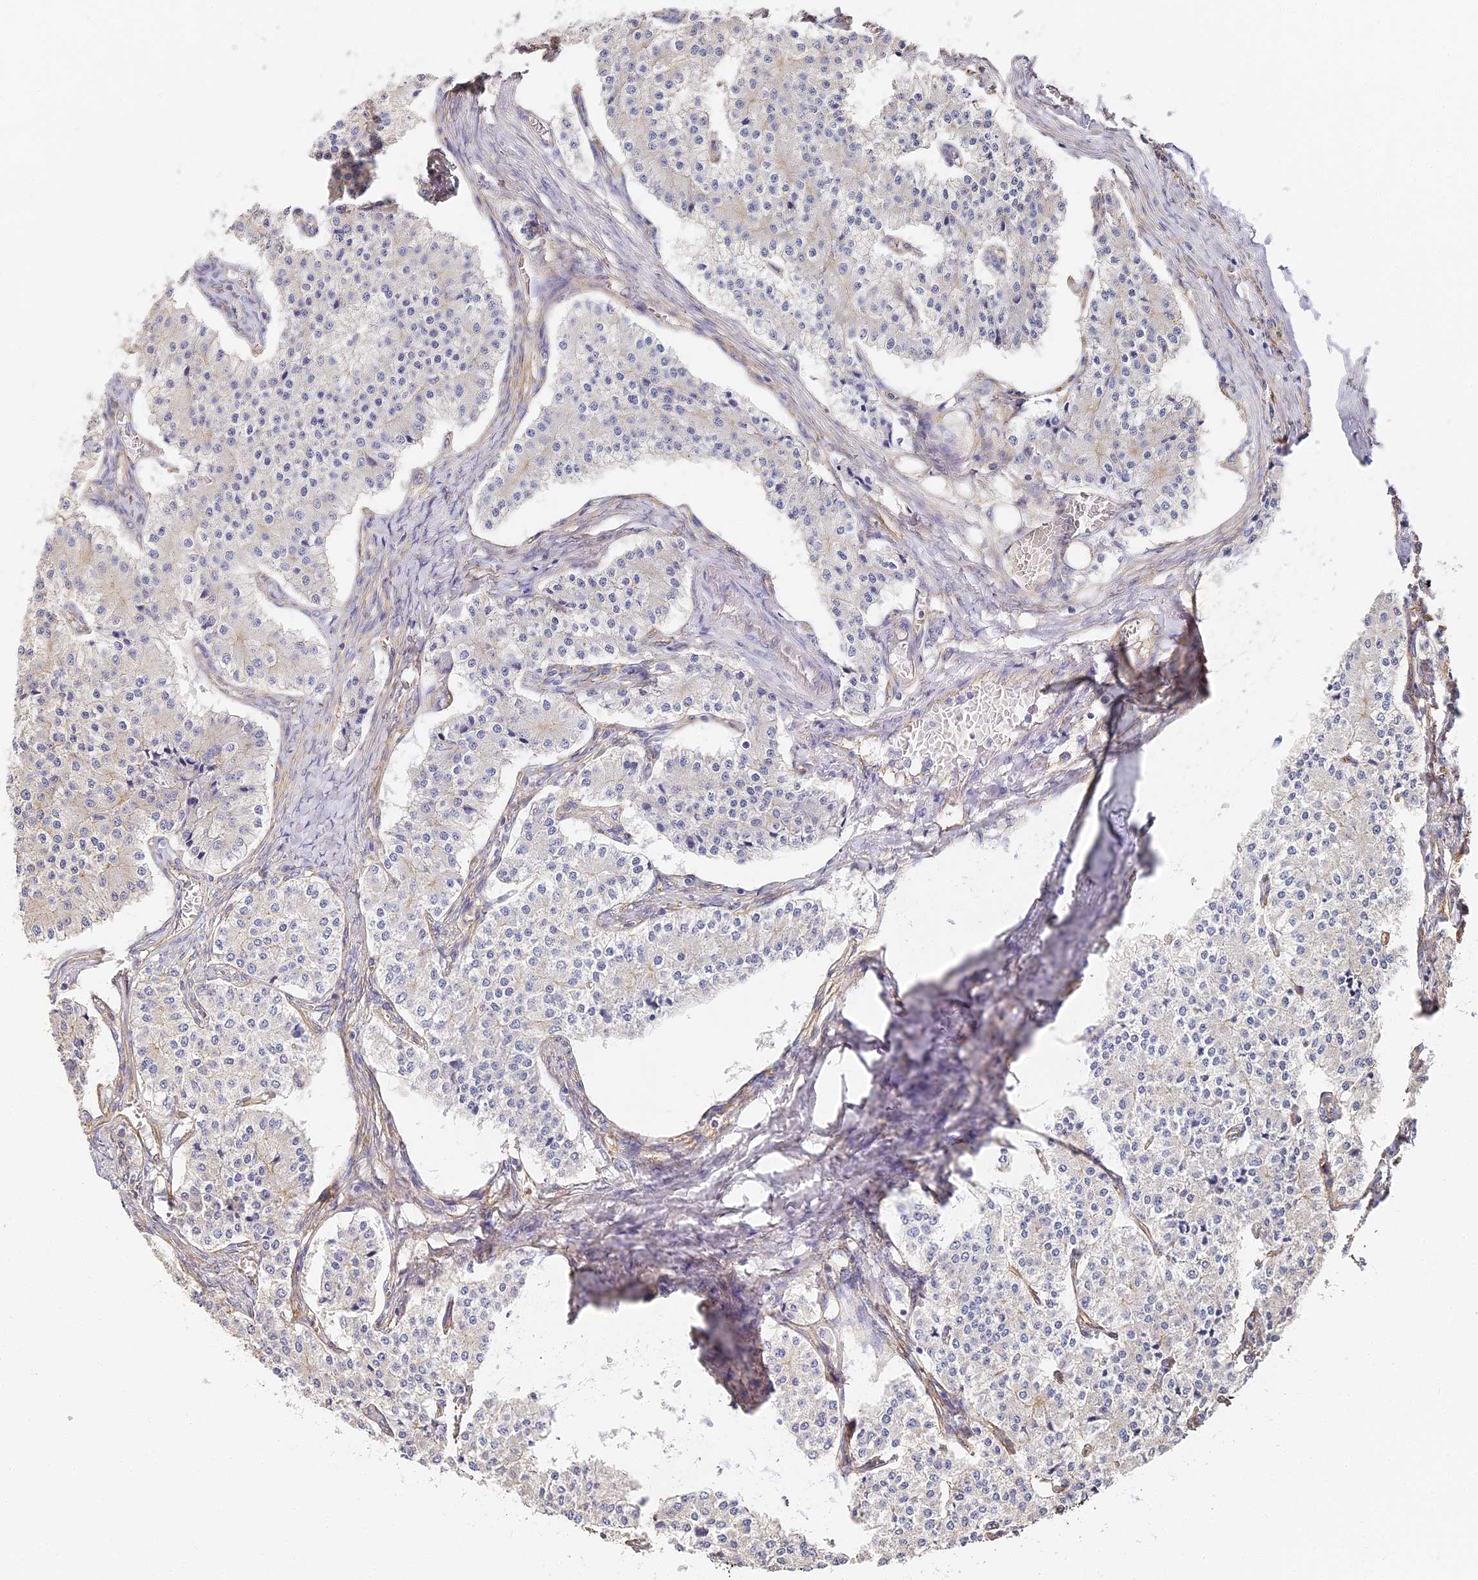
{"staining": {"intensity": "negative", "quantity": "none", "location": "none"}, "tissue": "carcinoid", "cell_type": "Tumor cells", "image_type": "cancer", "snomed": [{"axis": "morphology", "description": "Carcinoid, malignant, NOS"}, {"axis": "topography", "description": "Colon"}], "caption": "A photomicrograph of human carcinoid is negative for staining in tumor cells.", "gene": "CCDC30", "patient": {"sex": "female", "age": 52}}